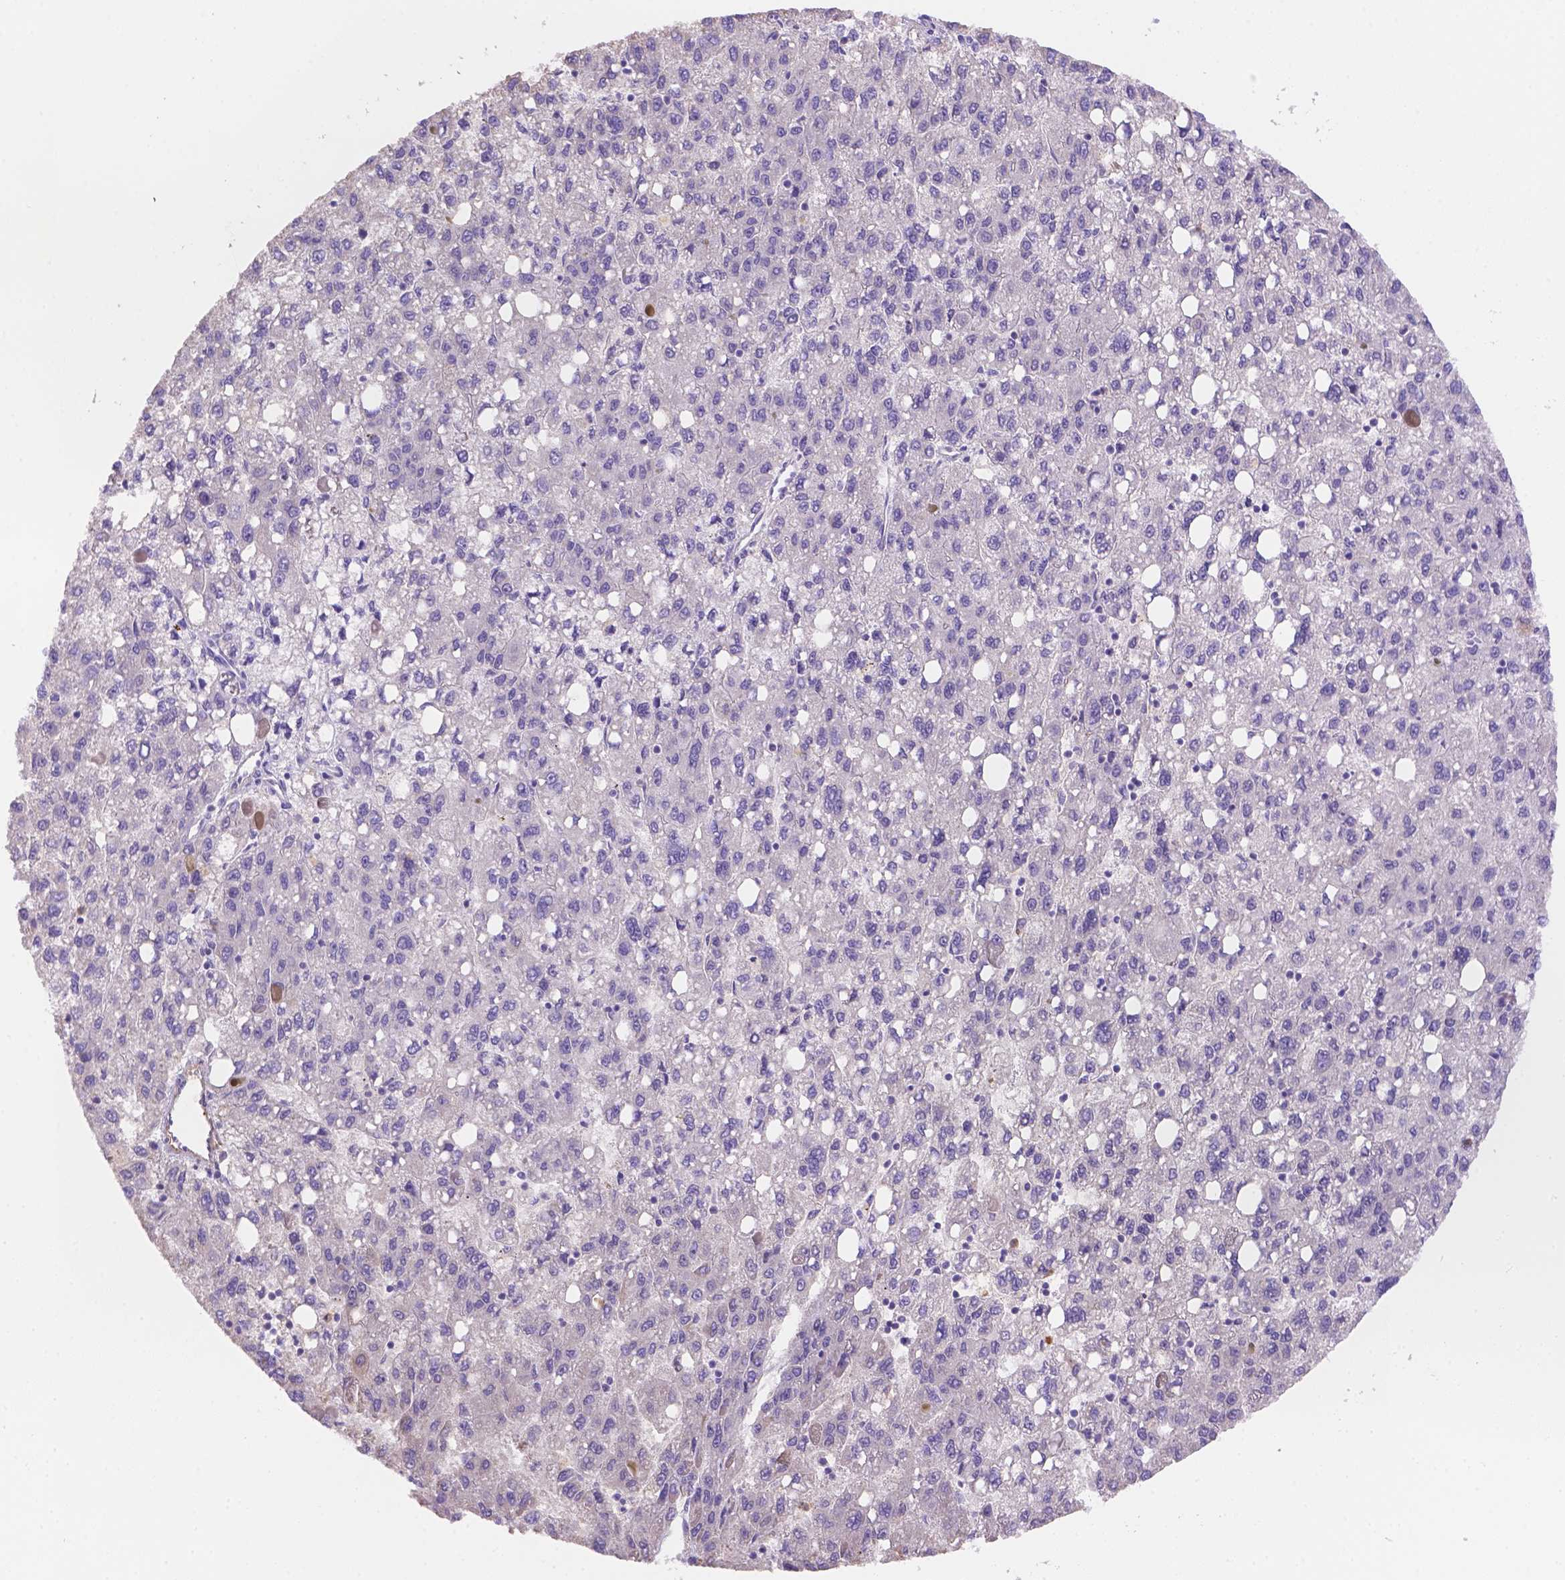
{"staining": {"intensity": "negative", "quantity": "none", "location": "none"}, "tissue": "liver cancer", "cell_type": "Tumor cells", "image_type": "cancer", "snomed": [{"axis": "morphology", "description": "Carcinoma, Hepatocellular, NOS"}, {"axis": "topography", "description": "Liver"}], "caption": "Human liver cancer (hepatocellular carcinoma) stained for a protein using IHC shows no expression in tumor cells.", "gene": "NXPE2", "patient": {"sex": "female", "age": 82}}